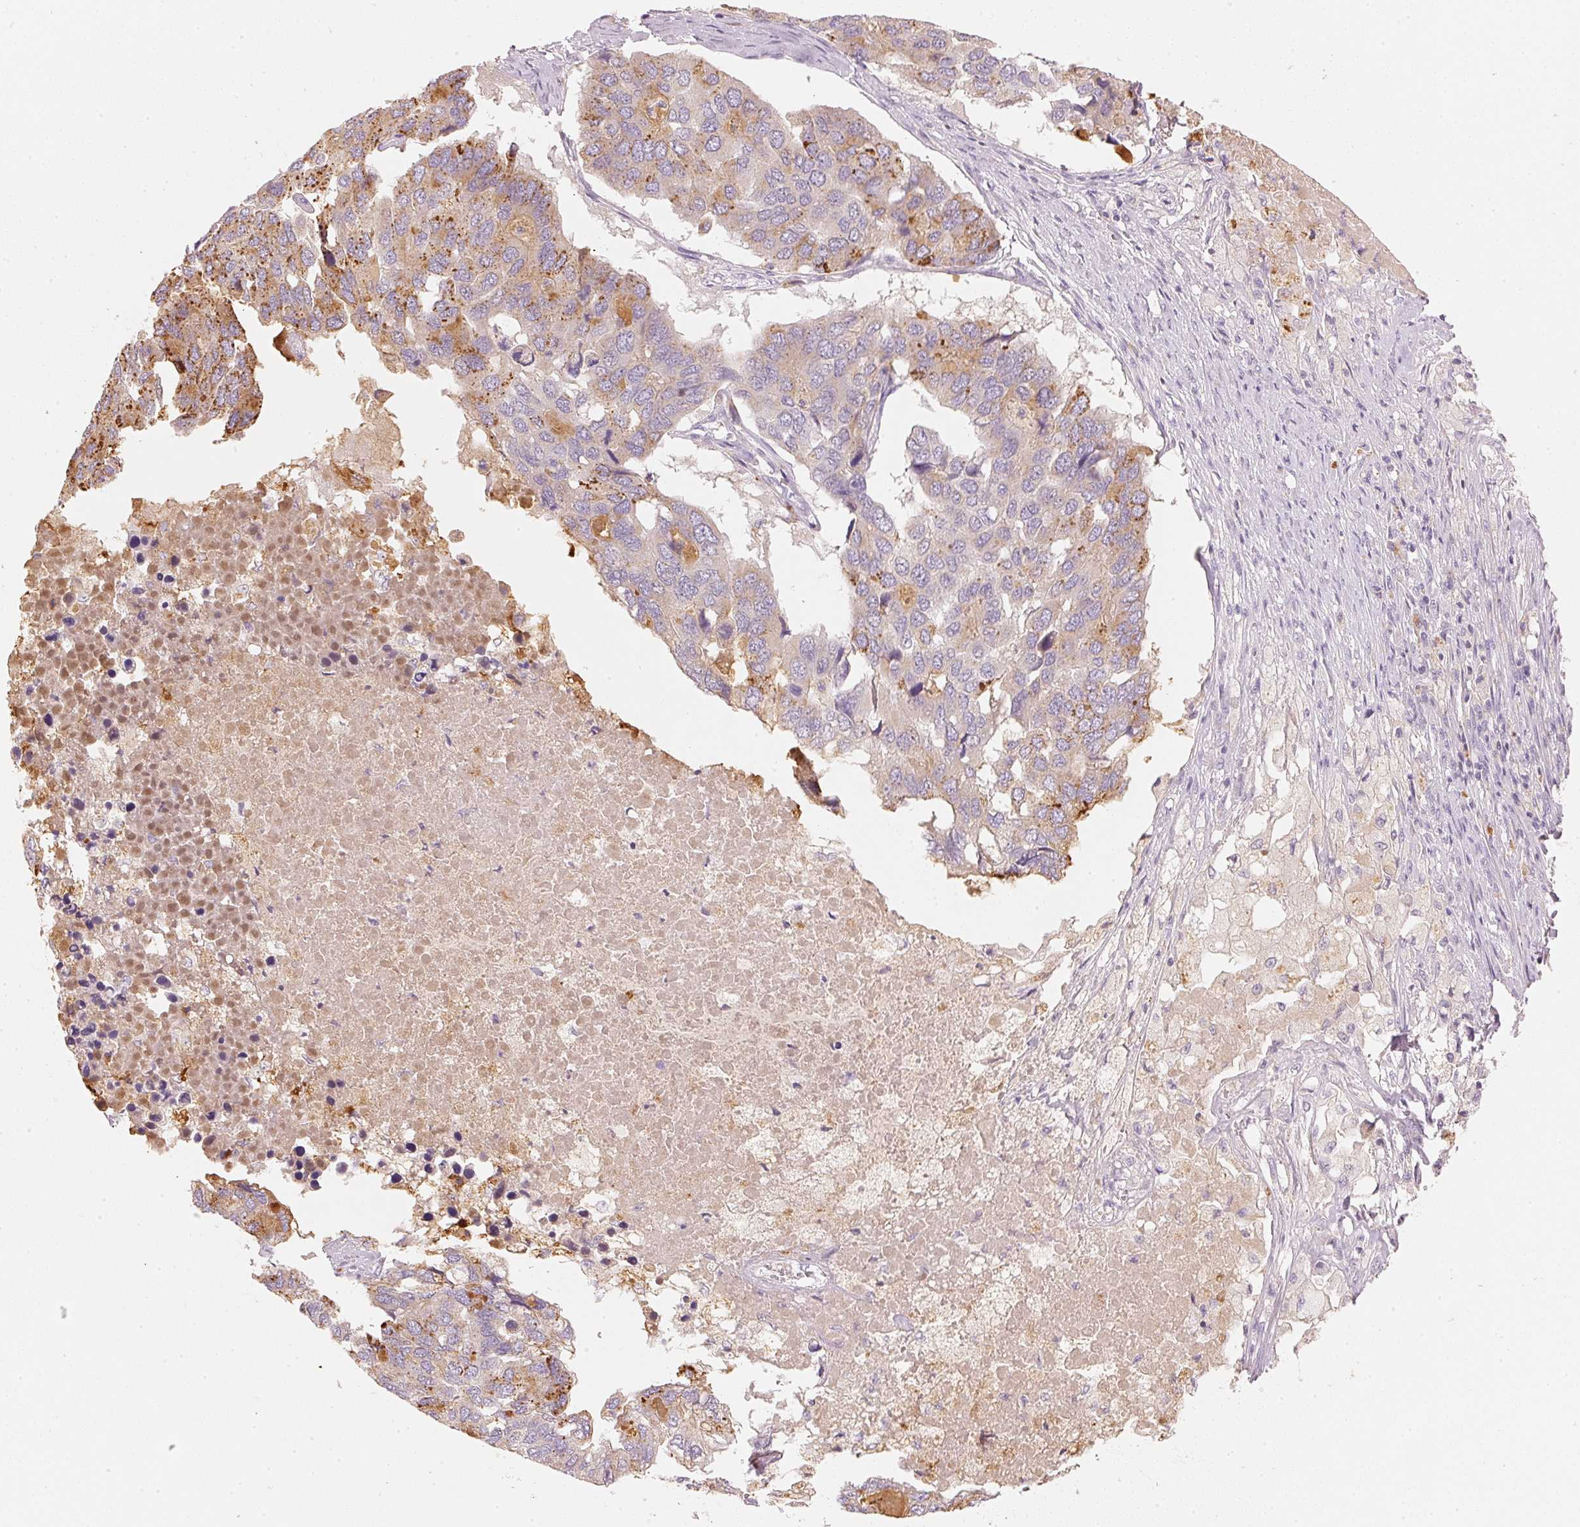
{"staining": {"intensity": "moderate", "quantity": "25%-75%", "location": "cytoplasmic/membranous"}, "tissue": "pancreatic cancer", "cell_type": "Tumor cells", "image_type": "cancer", "snomed": [{"axis": "morphology", "description": "Adenocarcinoma, NOS"}, {"axis": "topography", "description": "Pancreas"}], "caption": "Immunohistochemistry staining of adenocarcinoma (pancreatic), which exhibits medium levels of moderate cytoplasmic/membranous positivity in about 25%-75% of tumor cells indicating moderate cytoplasmic/membranous protein expression. The staining was performed using DAB (3,3'-diaminobenzidine) (brown) for protein detection and nuclei were counterstained in hematoxylin (blue).", "gene": "RMDN2", "patient": {"sex": "male", "age": 50}}